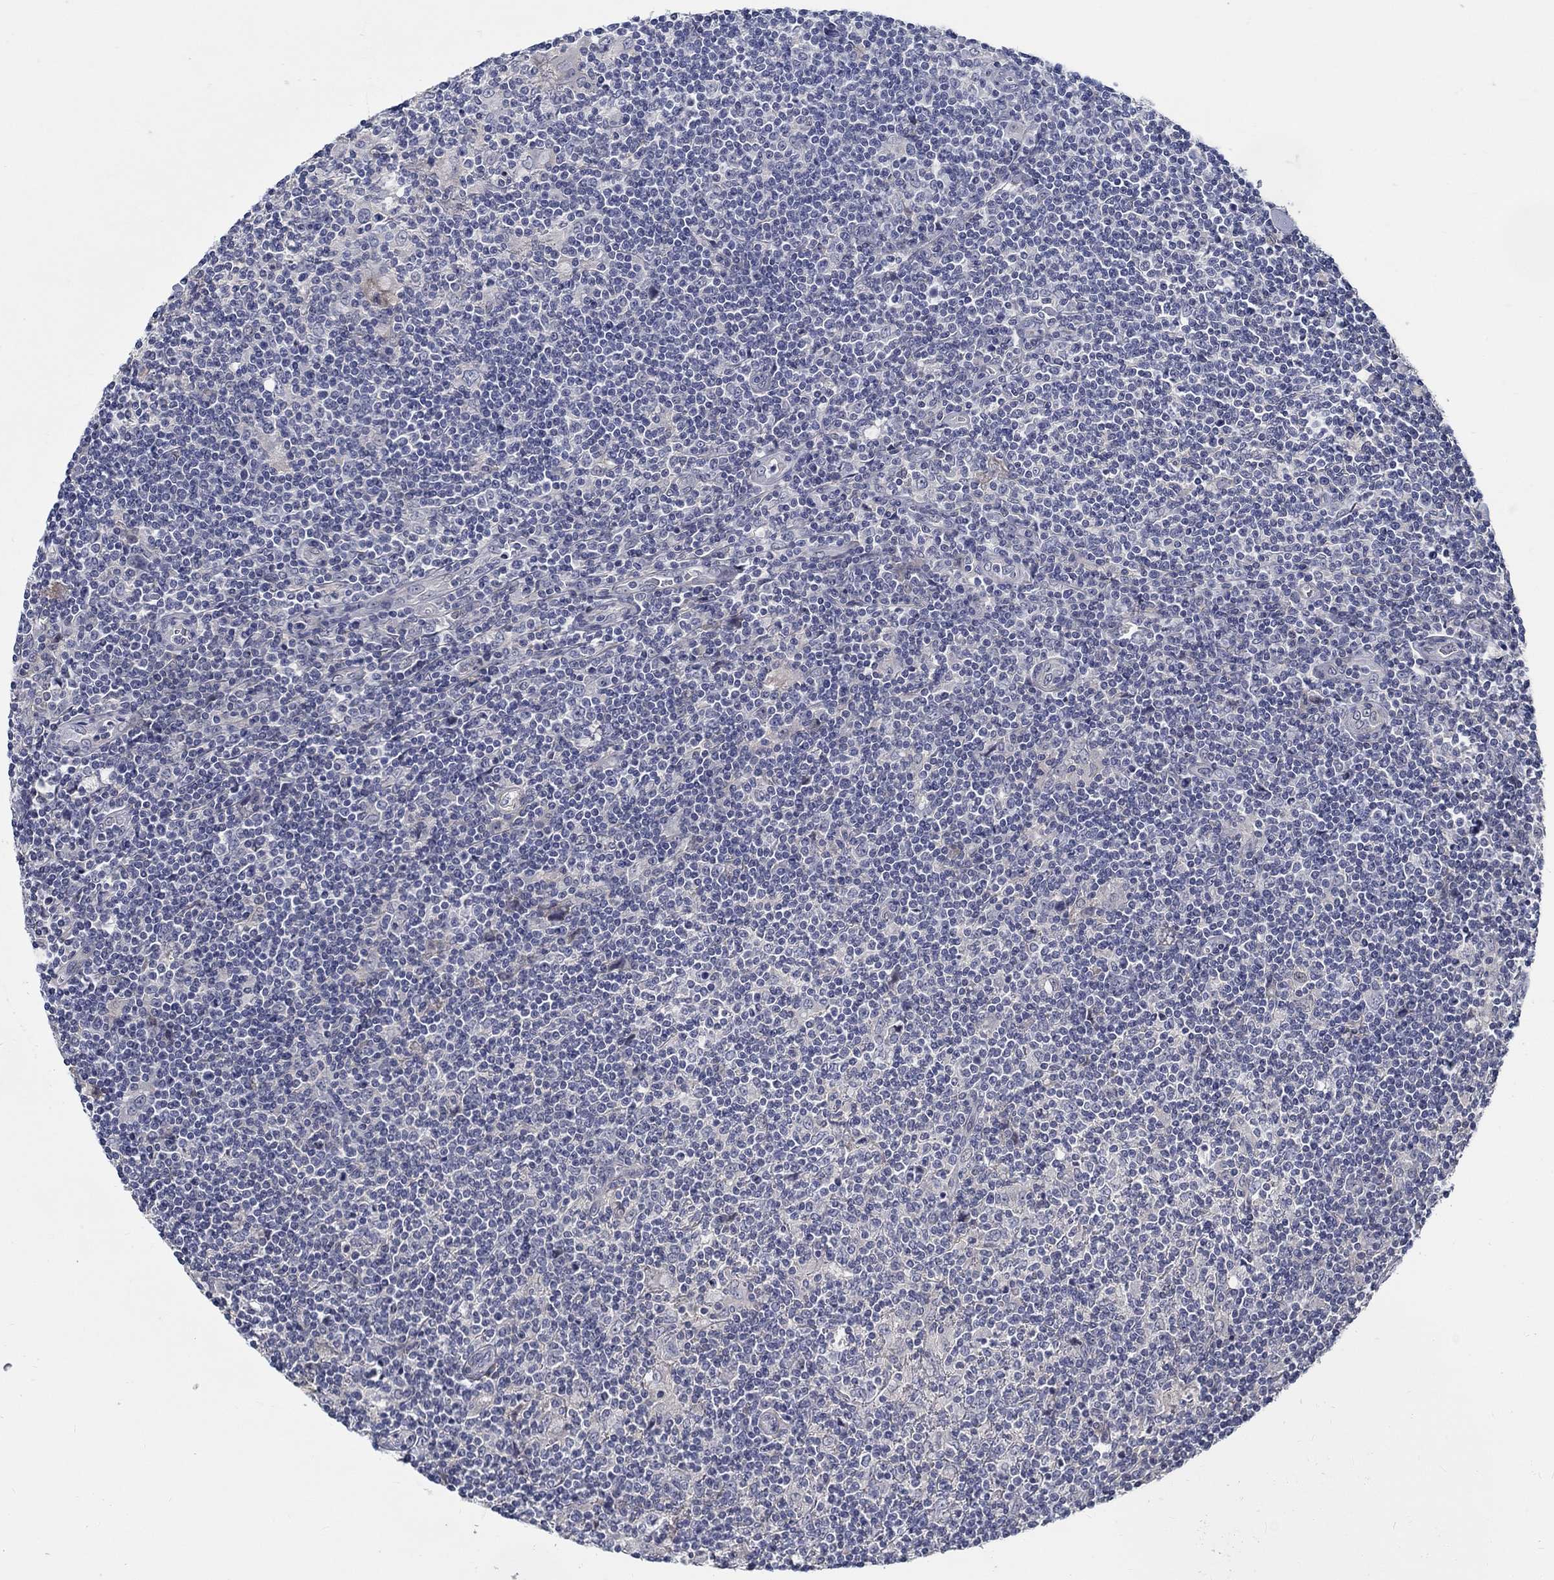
{"staining": {"intensity": "negative", "quantity": "none", "location": "none"}, "tissue": "lymphoma", "cell_type": "Tumor cells", "image_type": "cancer", "snomed": [{"axis": "morphology", "description": "Hodgkin's disease, NOS"}, {"axis": "topography", "description": "Lymph node"}], "caption": "An IHC image of Hodgkin's disease is shown. There is no staining in tumor cells of Hodgkin's disease.", "gene": "MYBPC1", "patient": {"sex": "male", "age": 40}}